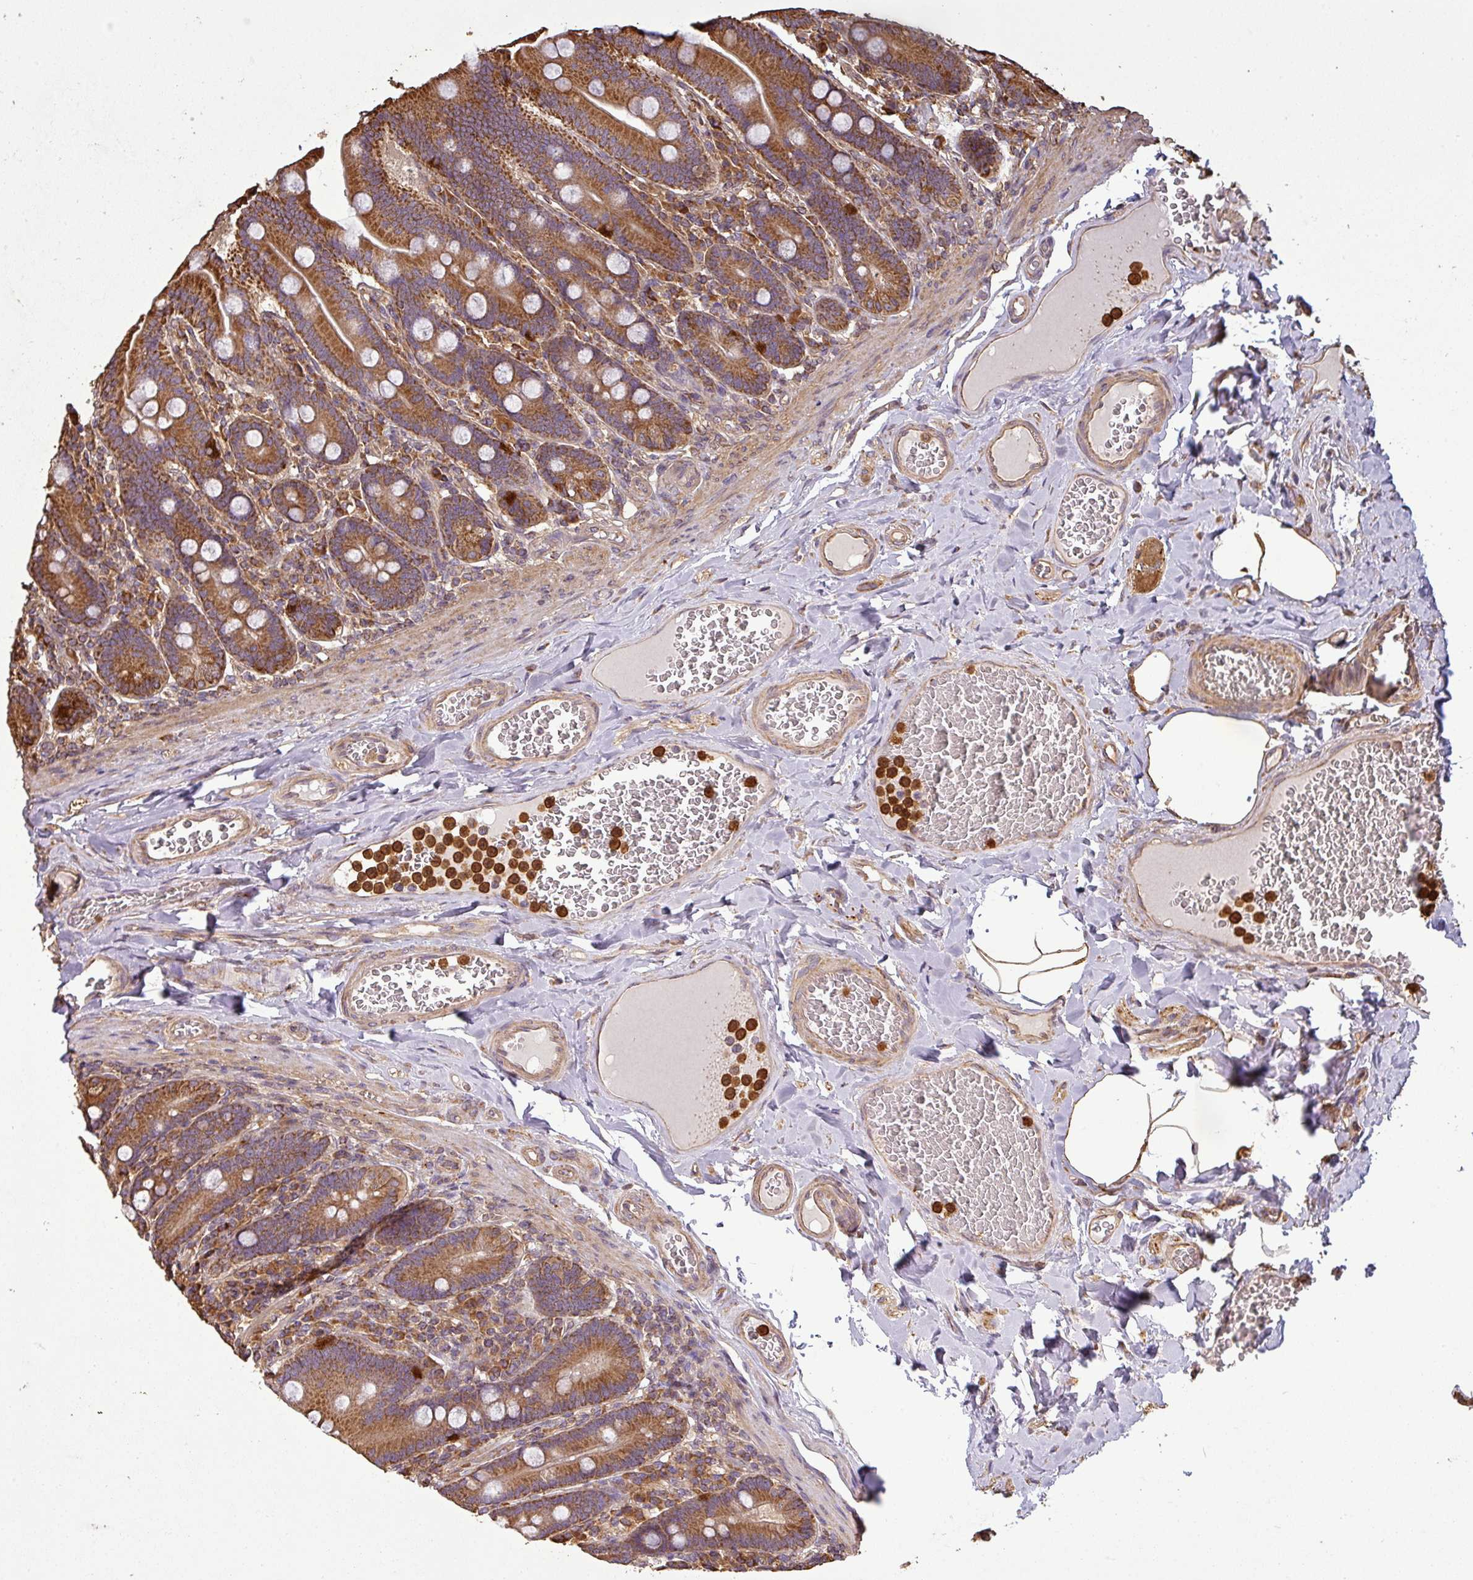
{"staining": {"intensity": "strong", "quantity": ">75%", "location": "cytoplasmic/membranous"}, "tissue": "duodenum", "cell_type": "Glandular cells", "image_type": "normal", "snomed": [{"axis": "morphology", "description": "Normal tissue, NOS"}, {"axis": "topography", "description": "Duodenum"}], "caption": "Immunohistochemistry (IHC) (DAB) staining of normal human duodenum displays strong cytoplasmic/membranous protein staining in approximately >75% of glandular cells. (DAB (3,3'-diaminobenzidine) IHC with brightfield microscopy, high magnification).", "gene": "PLEKHM1", "patient": {"sex": "female", "age": 62}}